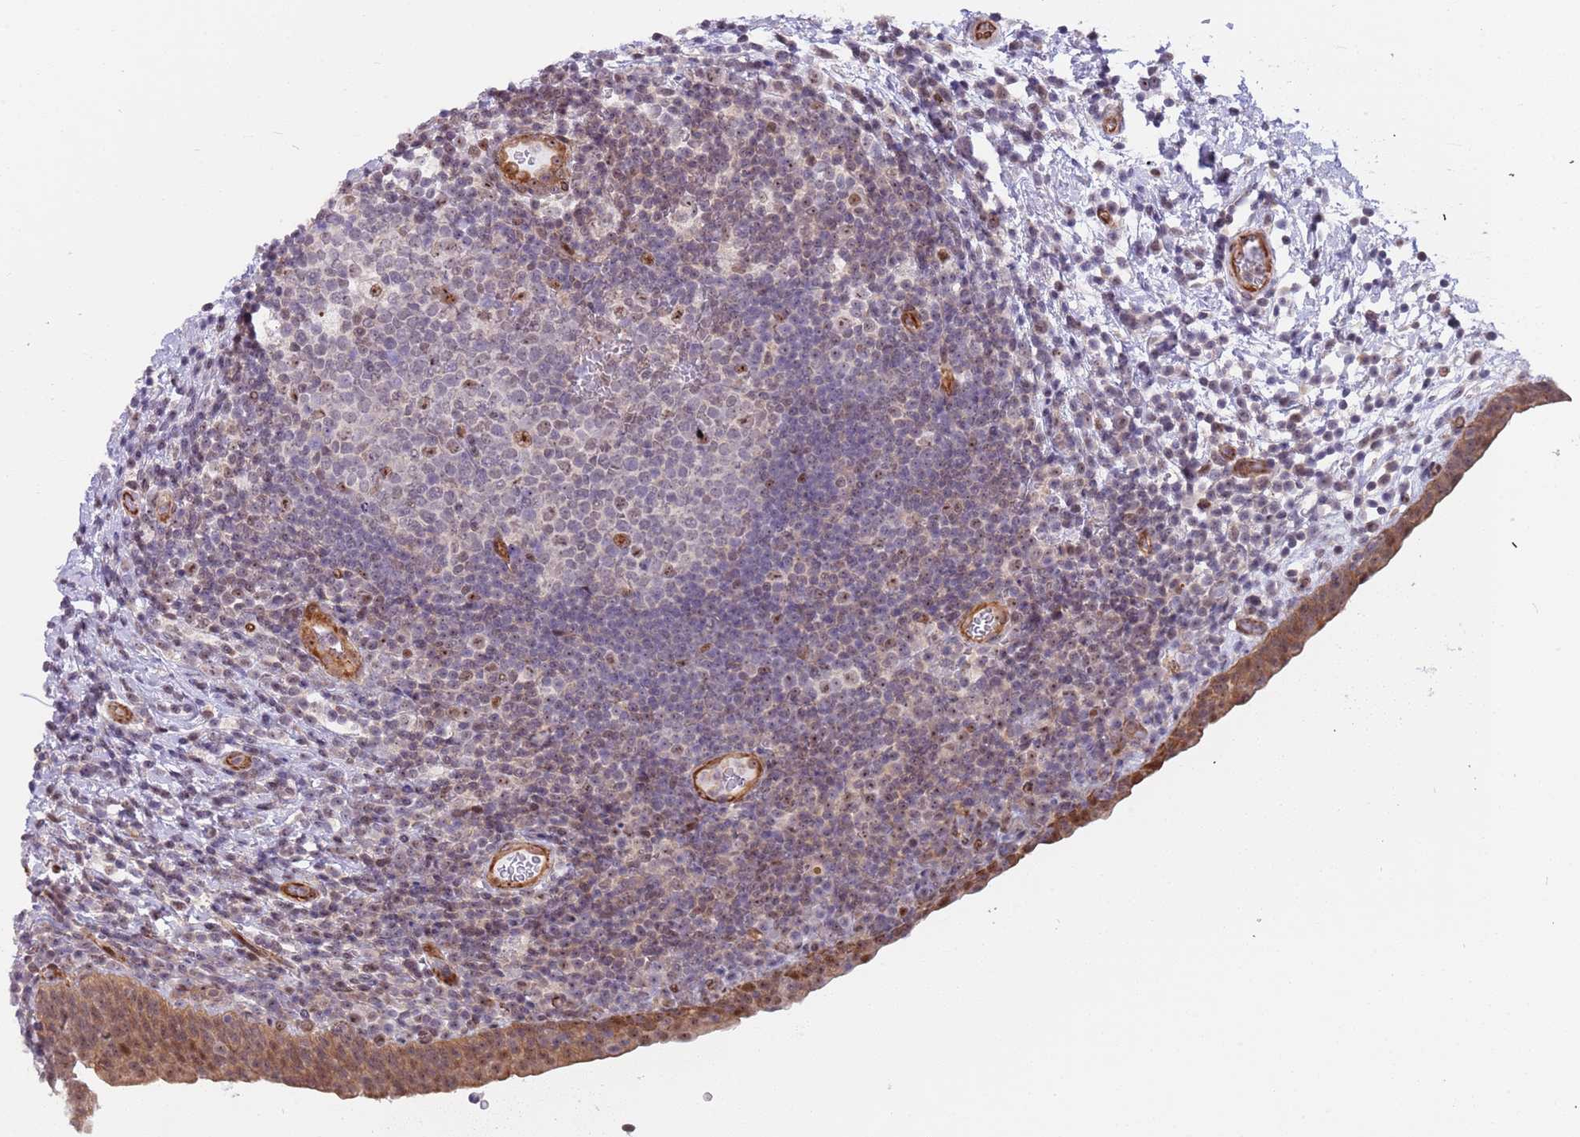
{"staining": {"intensity": "moderate", "quantity": ">75%", "location": "nuclear"}, "tissue": "urinary bladder", "cell_type": "Urothelial cells", "image_type": "normal", "snomed": [{"axis": "morphology", "description": "Normal tissue, NOS"}, {"axis": "topography", "description": "Urinary bladder"}], "caption": "Moderate nuclear positivity is present in approximately >75% of urothelial cells in benign urinary bladder. Using DAB (3,3'-diaminobenzidine) (brown) and hematoxylin (blue) stains, captured at high magnification using brightfield microscopy.", "gene": "LRMDA", "patient": {"sex": "male", "age": 83}}